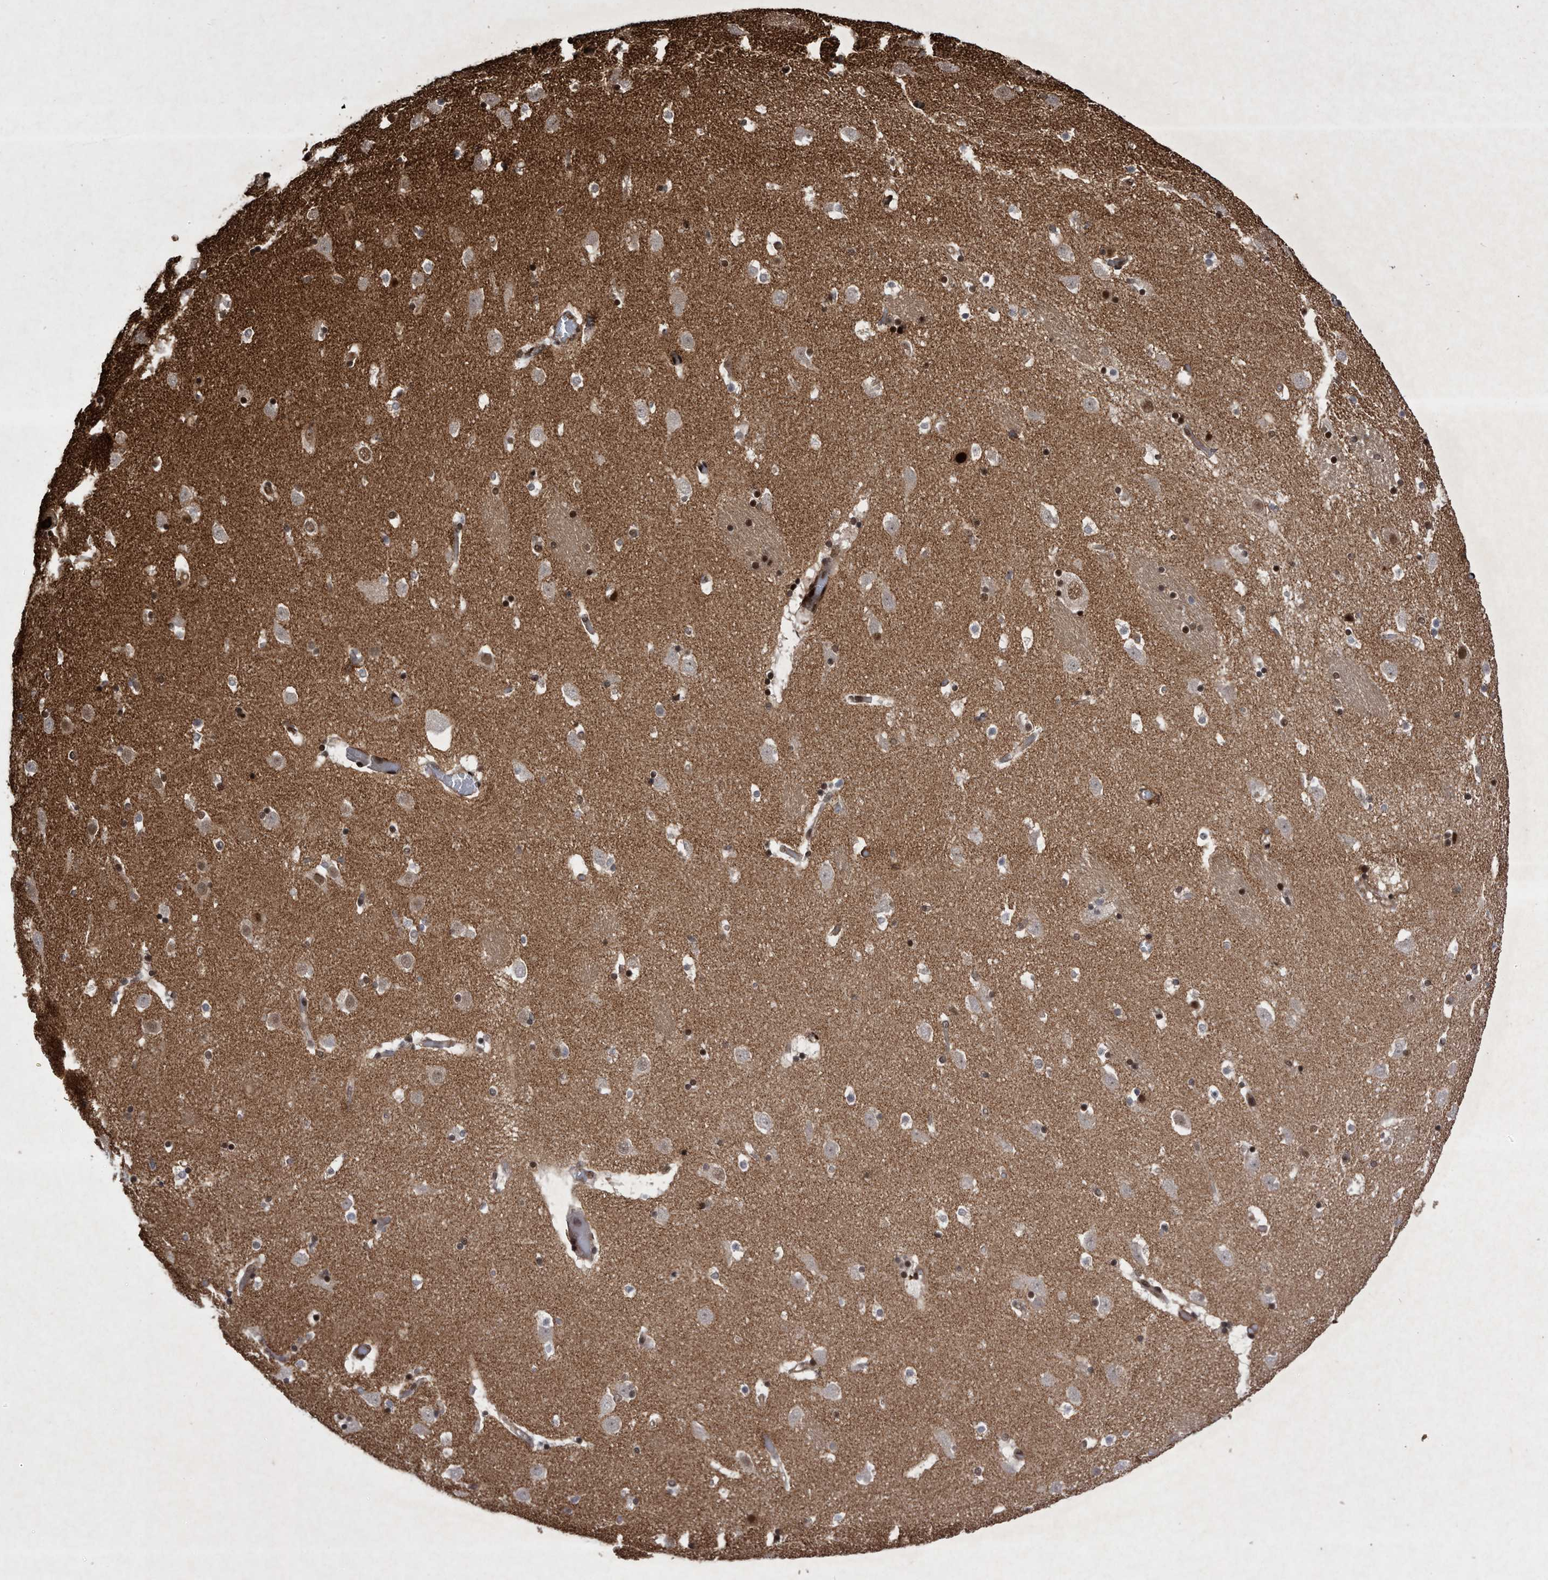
{"staining": {"intensity": "moderate", "quantity": "25%-75%", "location": "nuclear"}, "tissue": "caudate", "cell_type": "Glial cells", "image_type": "normal", "snomed": [{"axis": "morphology", "description": "Normal tissue, NOS"}, {"axis": "topography", "description": "Lateral ventricle wall"}], "caption": "A medium amount of moderate nuclear staining is present in about 25%-75% of glial cells in unremarkable caudate. The staining was performed using DAB (3,3'-diaminobenzidine), with brown indicating positive protein expression. Nuclei are stained blue with hematoxylin.", "gene": "RAD23B", "patient": {"sex": "male", "age": 45}}